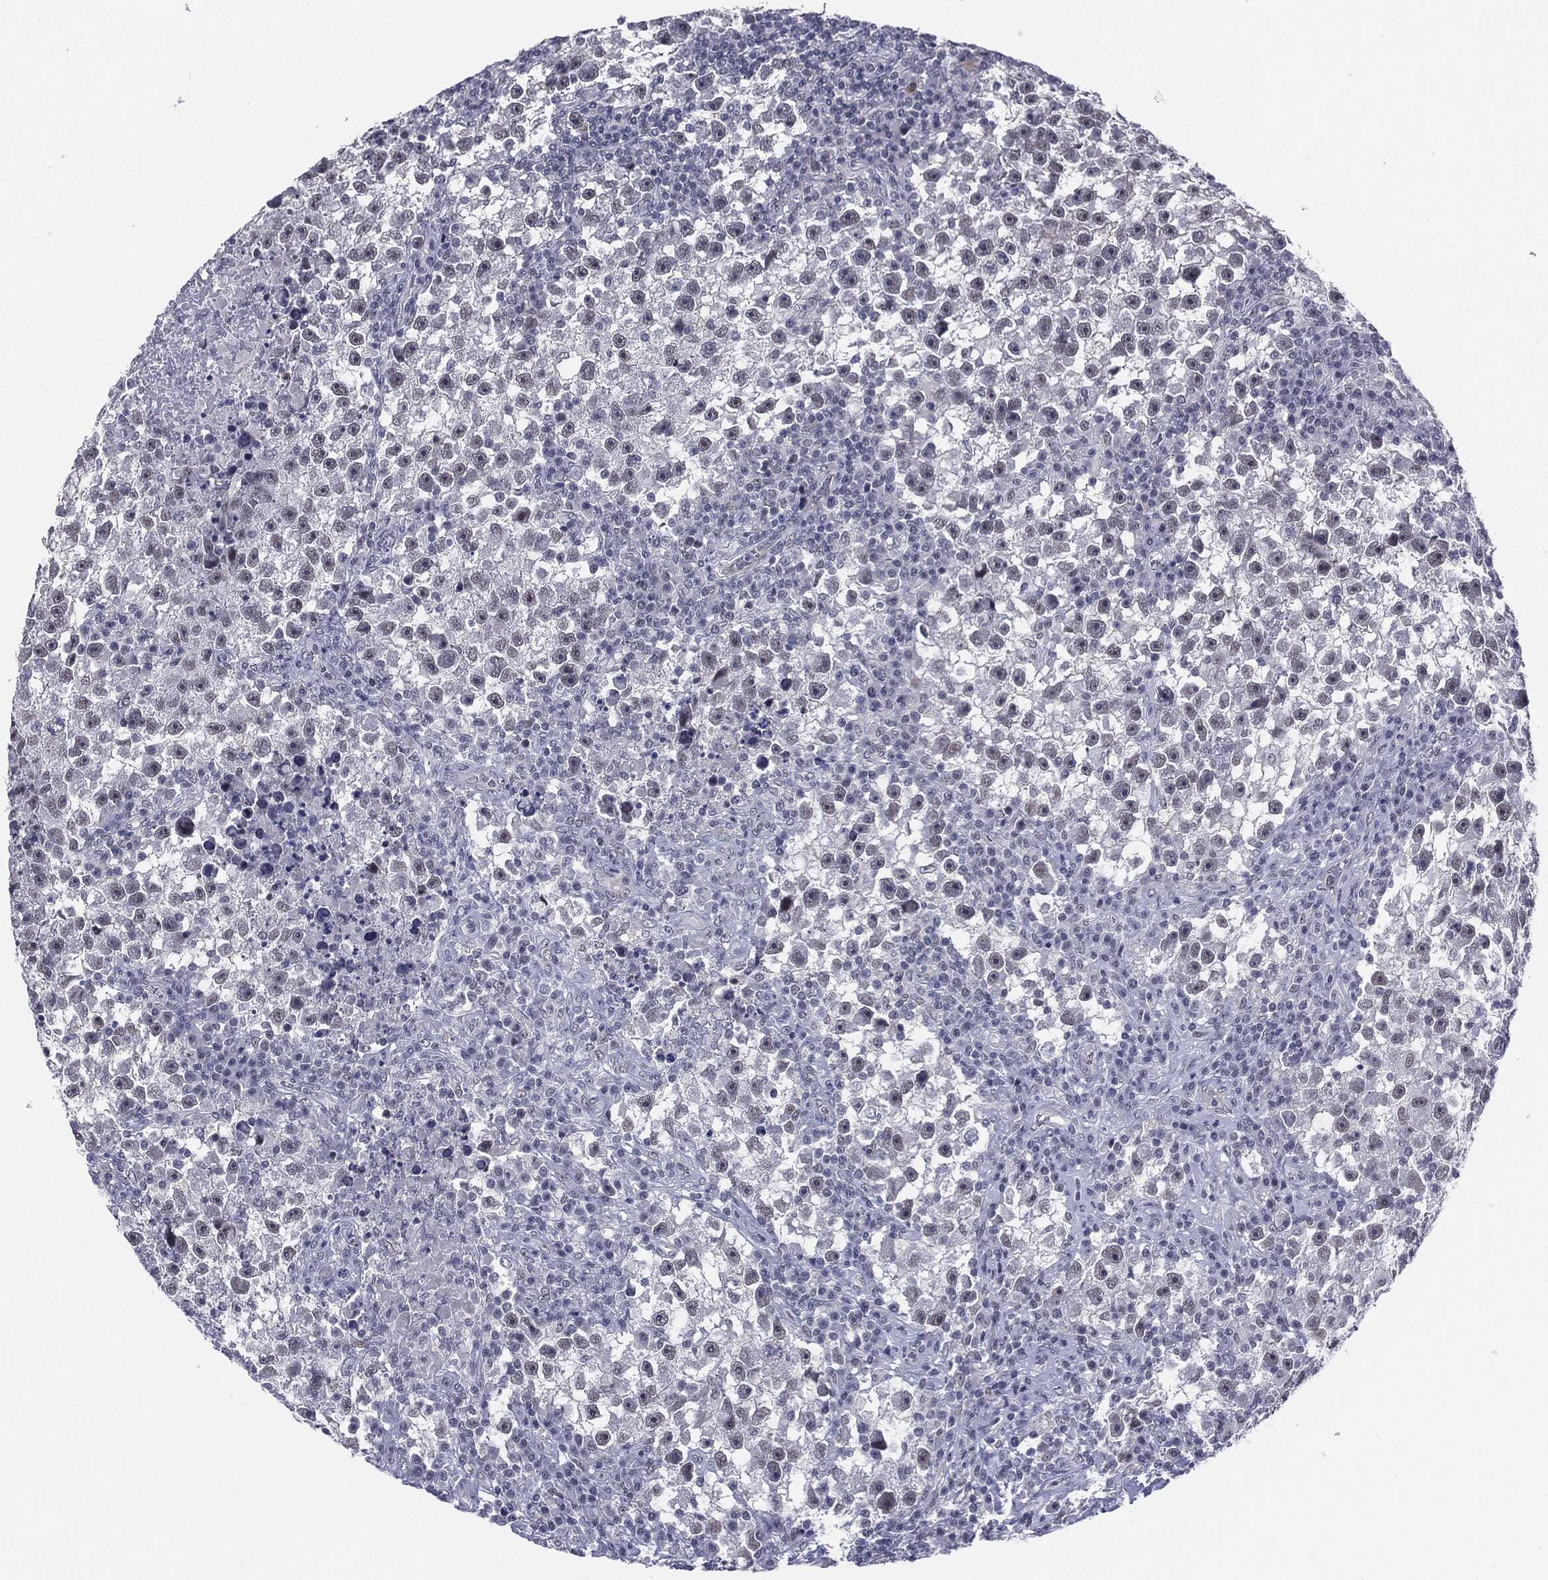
{"staining": {"intensity": "negative", "quantity": "none", "location": "none"}, "tissue": "testis cancer", "cell_type": "Tumor cells", "image_type": "cancer", "snomed": [{"axis": "morphology", "description": "Seminoma, NOS"}, {"axis": "topography", "description": "Testis"}], "caption": "There is no significant positivity in tumor cells of testis cancer.", "gene": "SLC5A5", "patient": {"sex": "male", "age": 47}}